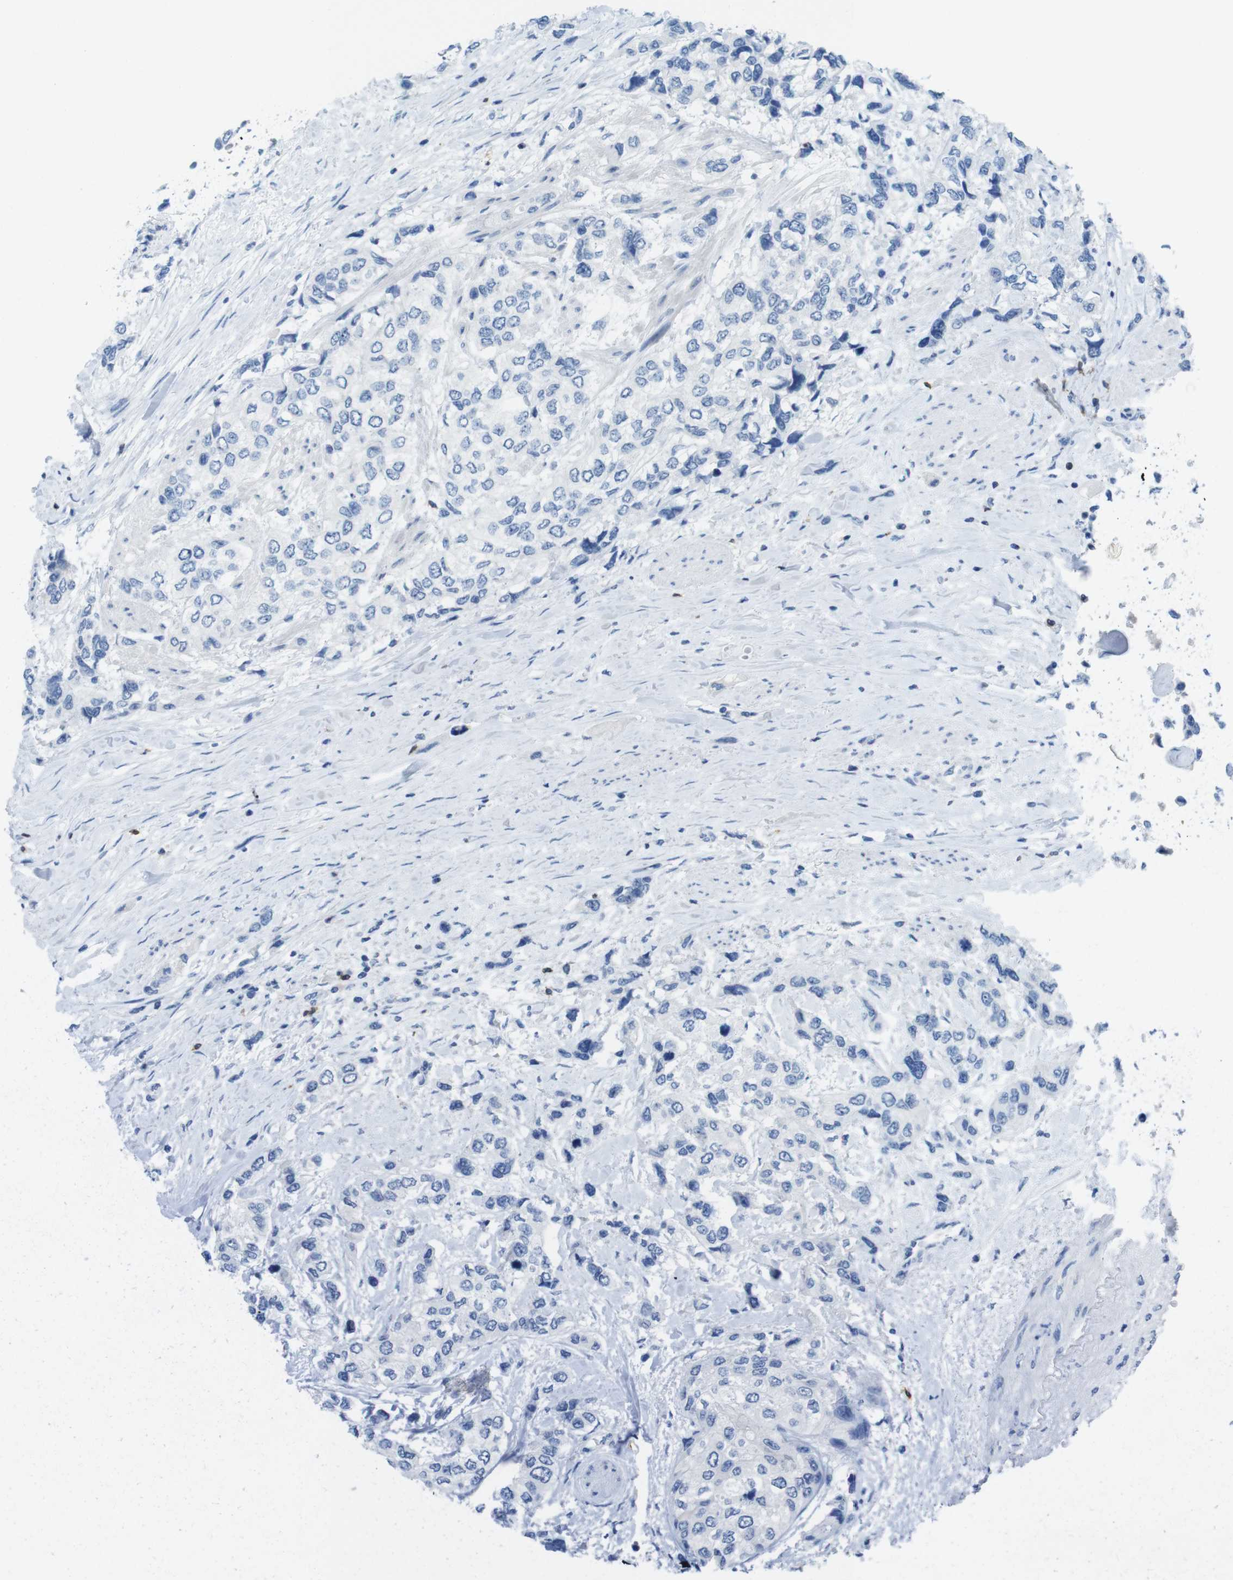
{"staining": {"intensity": "negative", "quantity": "none", "location": "none"}, "tissue": "urothelial cancer", "cell_type": "Tumor cells", "image_type": "cancer", "snomed": [{"axis": "morphology", "description": "Urothelial carcinoma, High grade"}, {"axis": "topography", "description": "Urinary bladder"}], "caption": "Immunohistochemical staining of urothelial cancer displays no significant expression in tumor cells.", "gene": "CD5", "patient": {"sex": "female", "age": 56}}